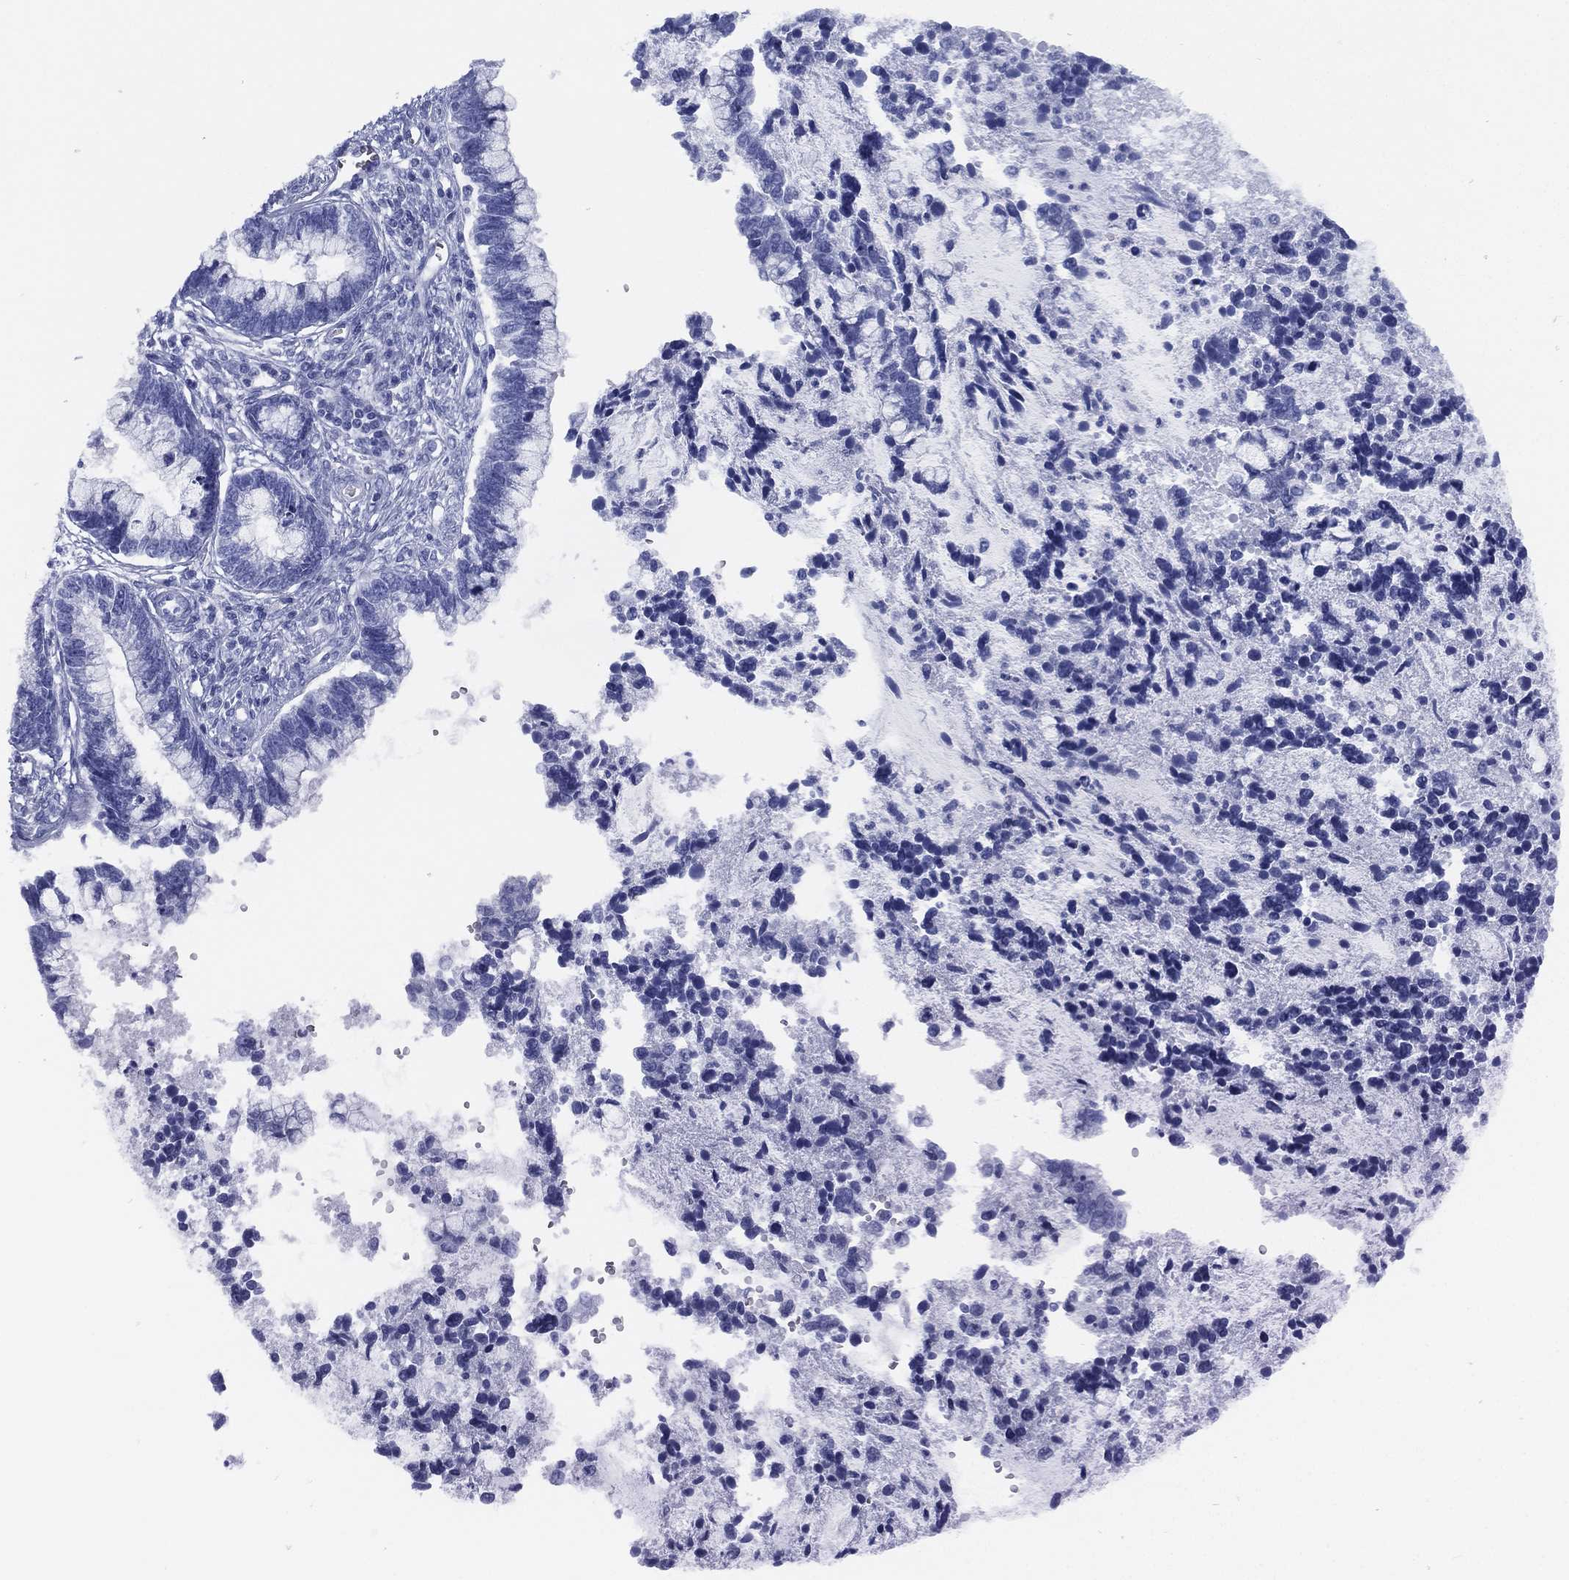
{"staining": {"intensity": "negative", "quantity": "none", "location": "none"}, "tissue": "cervical cancer", "cell_type": "Tumor cells", "image_type": "cancer", "snomed": [{"axis": "morphology", "description": "Adenocarcinoma, NOS"}, {"axis": "topography", "description": "Cervix"}], "caption": "Immunohistochemistry (IHC) of adenocarcinoma (cervical) demonstrates no expression in tumor cells. (Stains: DAB IHC with hematoxylin counter stain, Microscopy: brightfield microscopy at high magnification).", "gene": "TMEM252", "patient": {"sex": "female", "age": 44}}